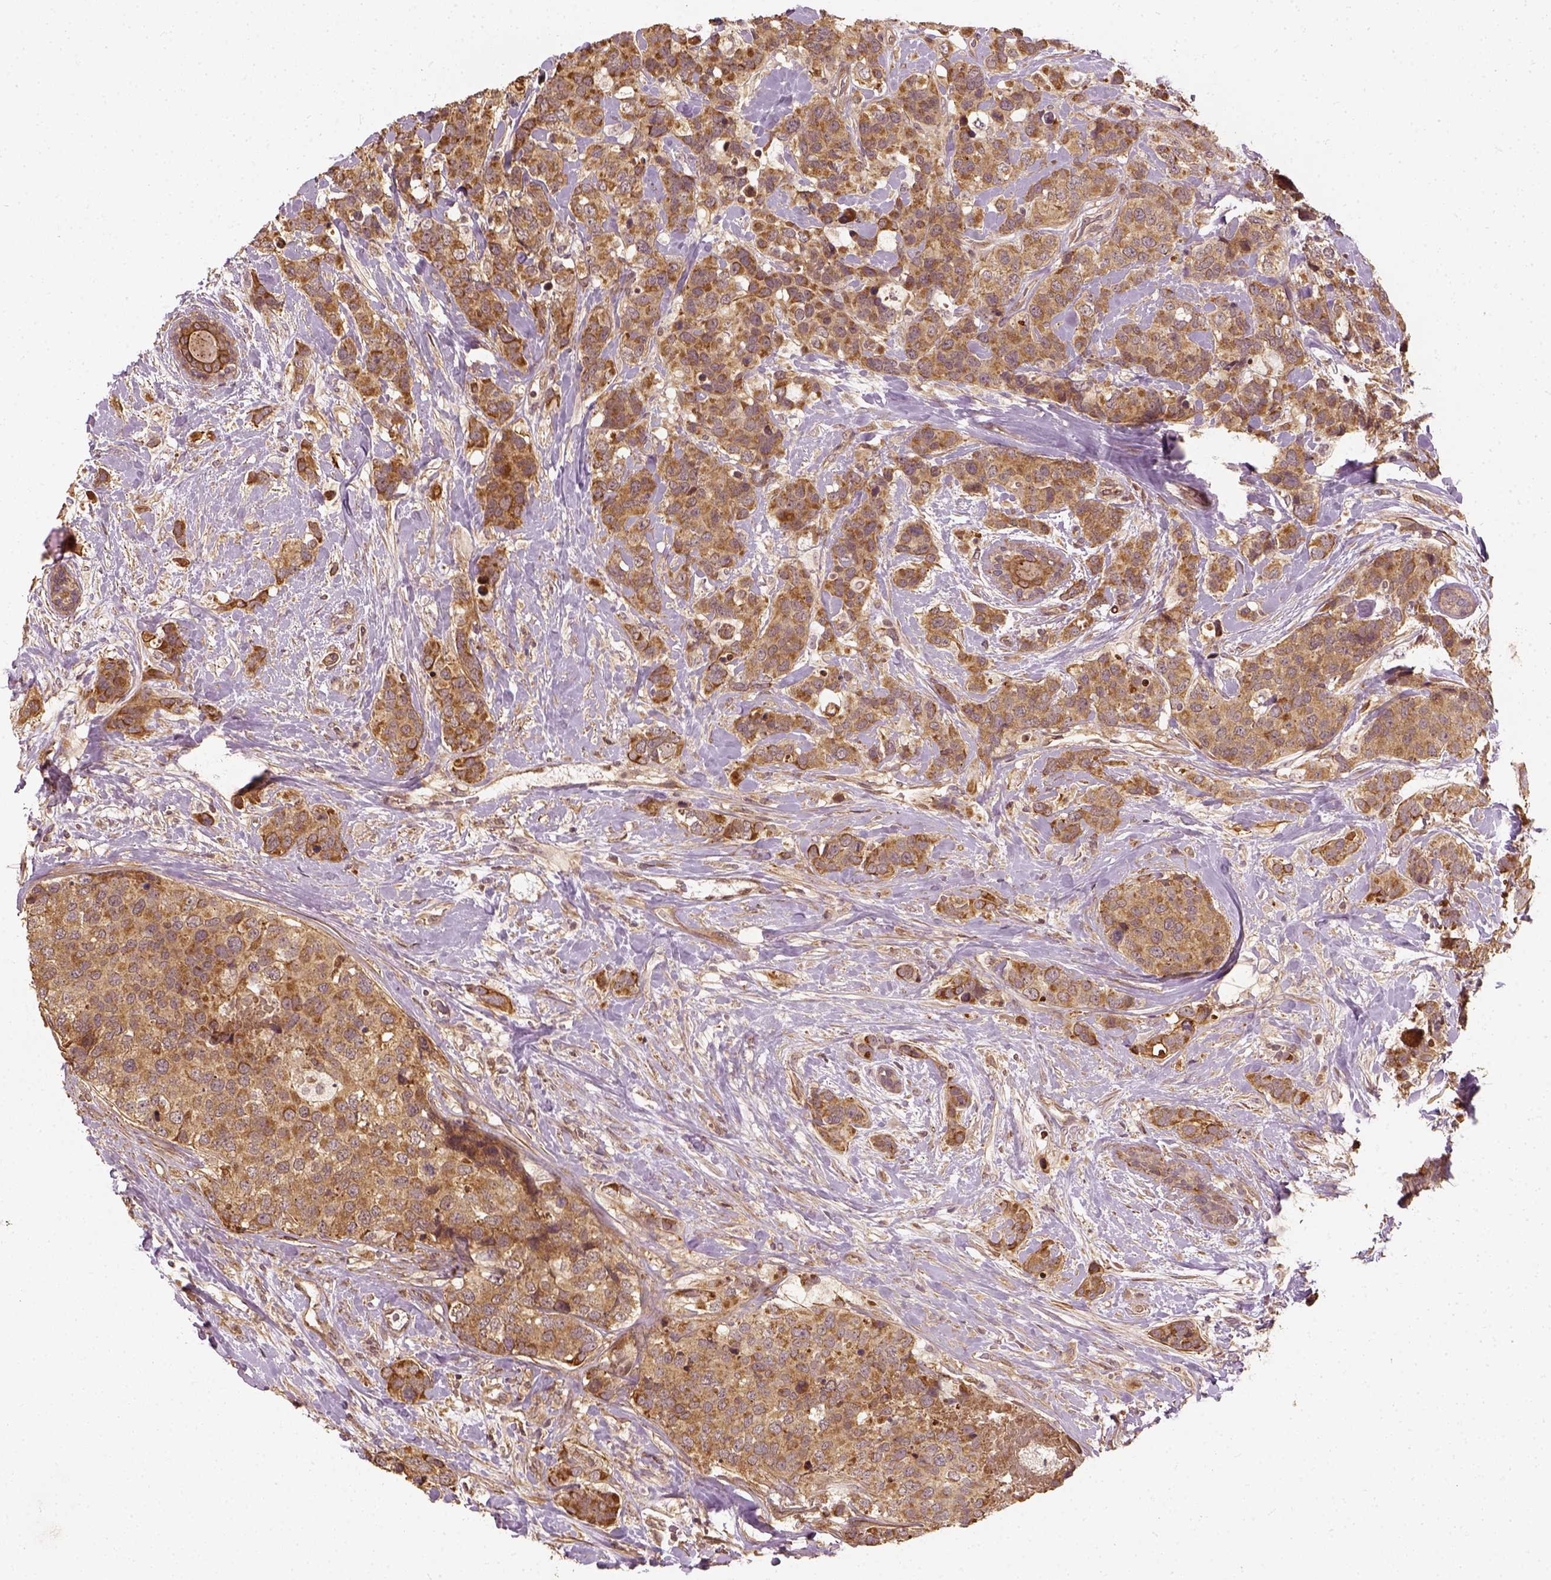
{"staining": {"intensity": "moderate", "quantity": ">75%", "location": "cytoplasmic/membranous"}, "tissue": "breast cancer", "cell_type": "Tumor cells", "image_type": "cancer", "snomed": [{"axis": "morphology", "description": "Lobular carcinoma"}, {"axis": "topography", "description": "Breast"}], "caption": "Human breast cancer (lobular carcinoma) stained with a protein marker reveals moderate staining in tumor cells.", "gene": "VEGFA", "patient": {"sex": "female", "age": 59}}